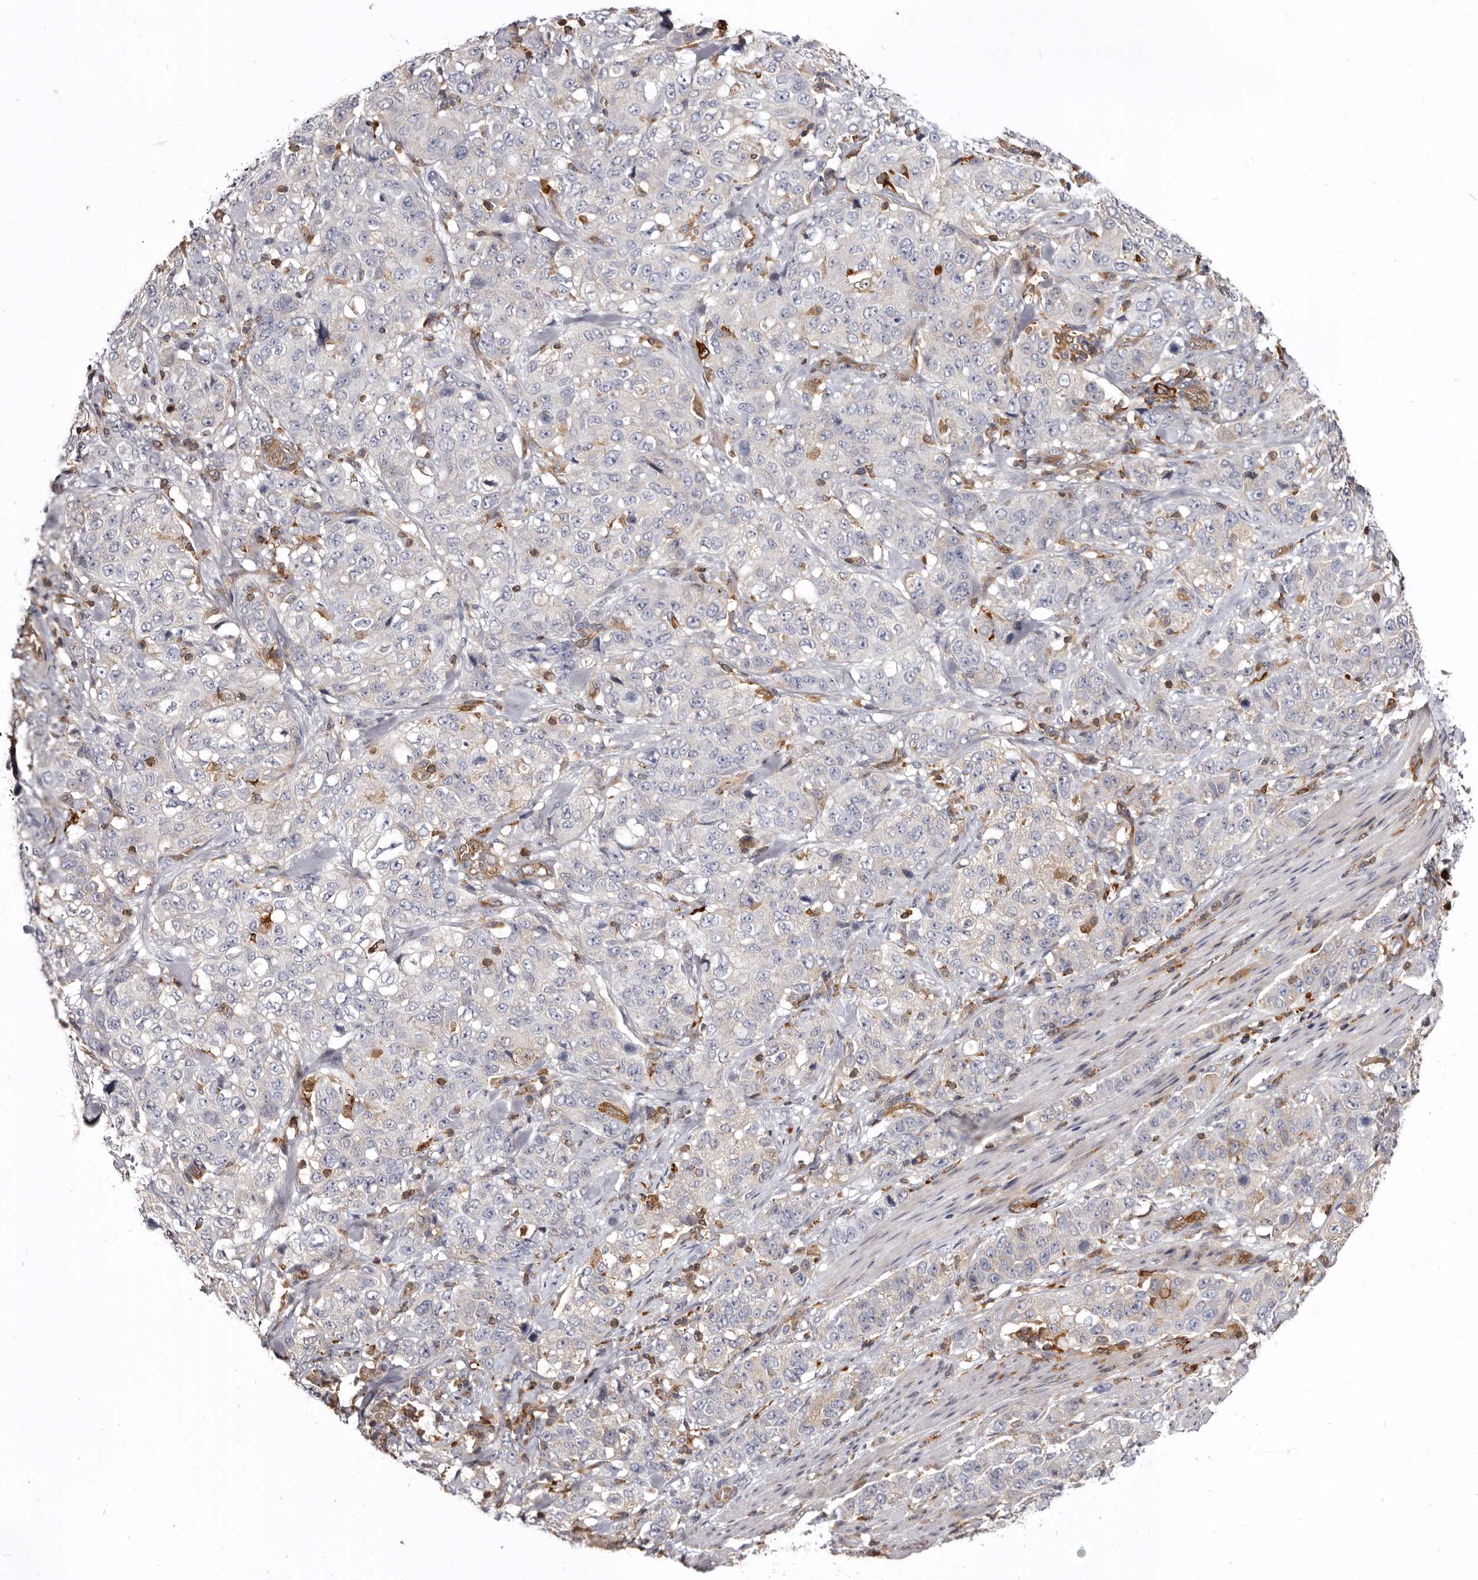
{"staining": {"intensity": "negative", "quantity": "none", "location": "none"}, "tissue": "stomach cancer", "cell_type": "Tumor cells", "image_type": "cancer", "snomed": [{"axis": "morphology", "description": "Adenocarcinoma, NOS"}, {"axis": "topography", "description": "Stomach"}], "caption": "Immunohistochemical staining of stomach cancer exhibits no significant expression in tumor cells. The staining is performed using DAB brown chromogen with nuclei counter-stained in using hematoxylin.", "gene": "CBL", "patient": {"sex": "male", "age": 48}}